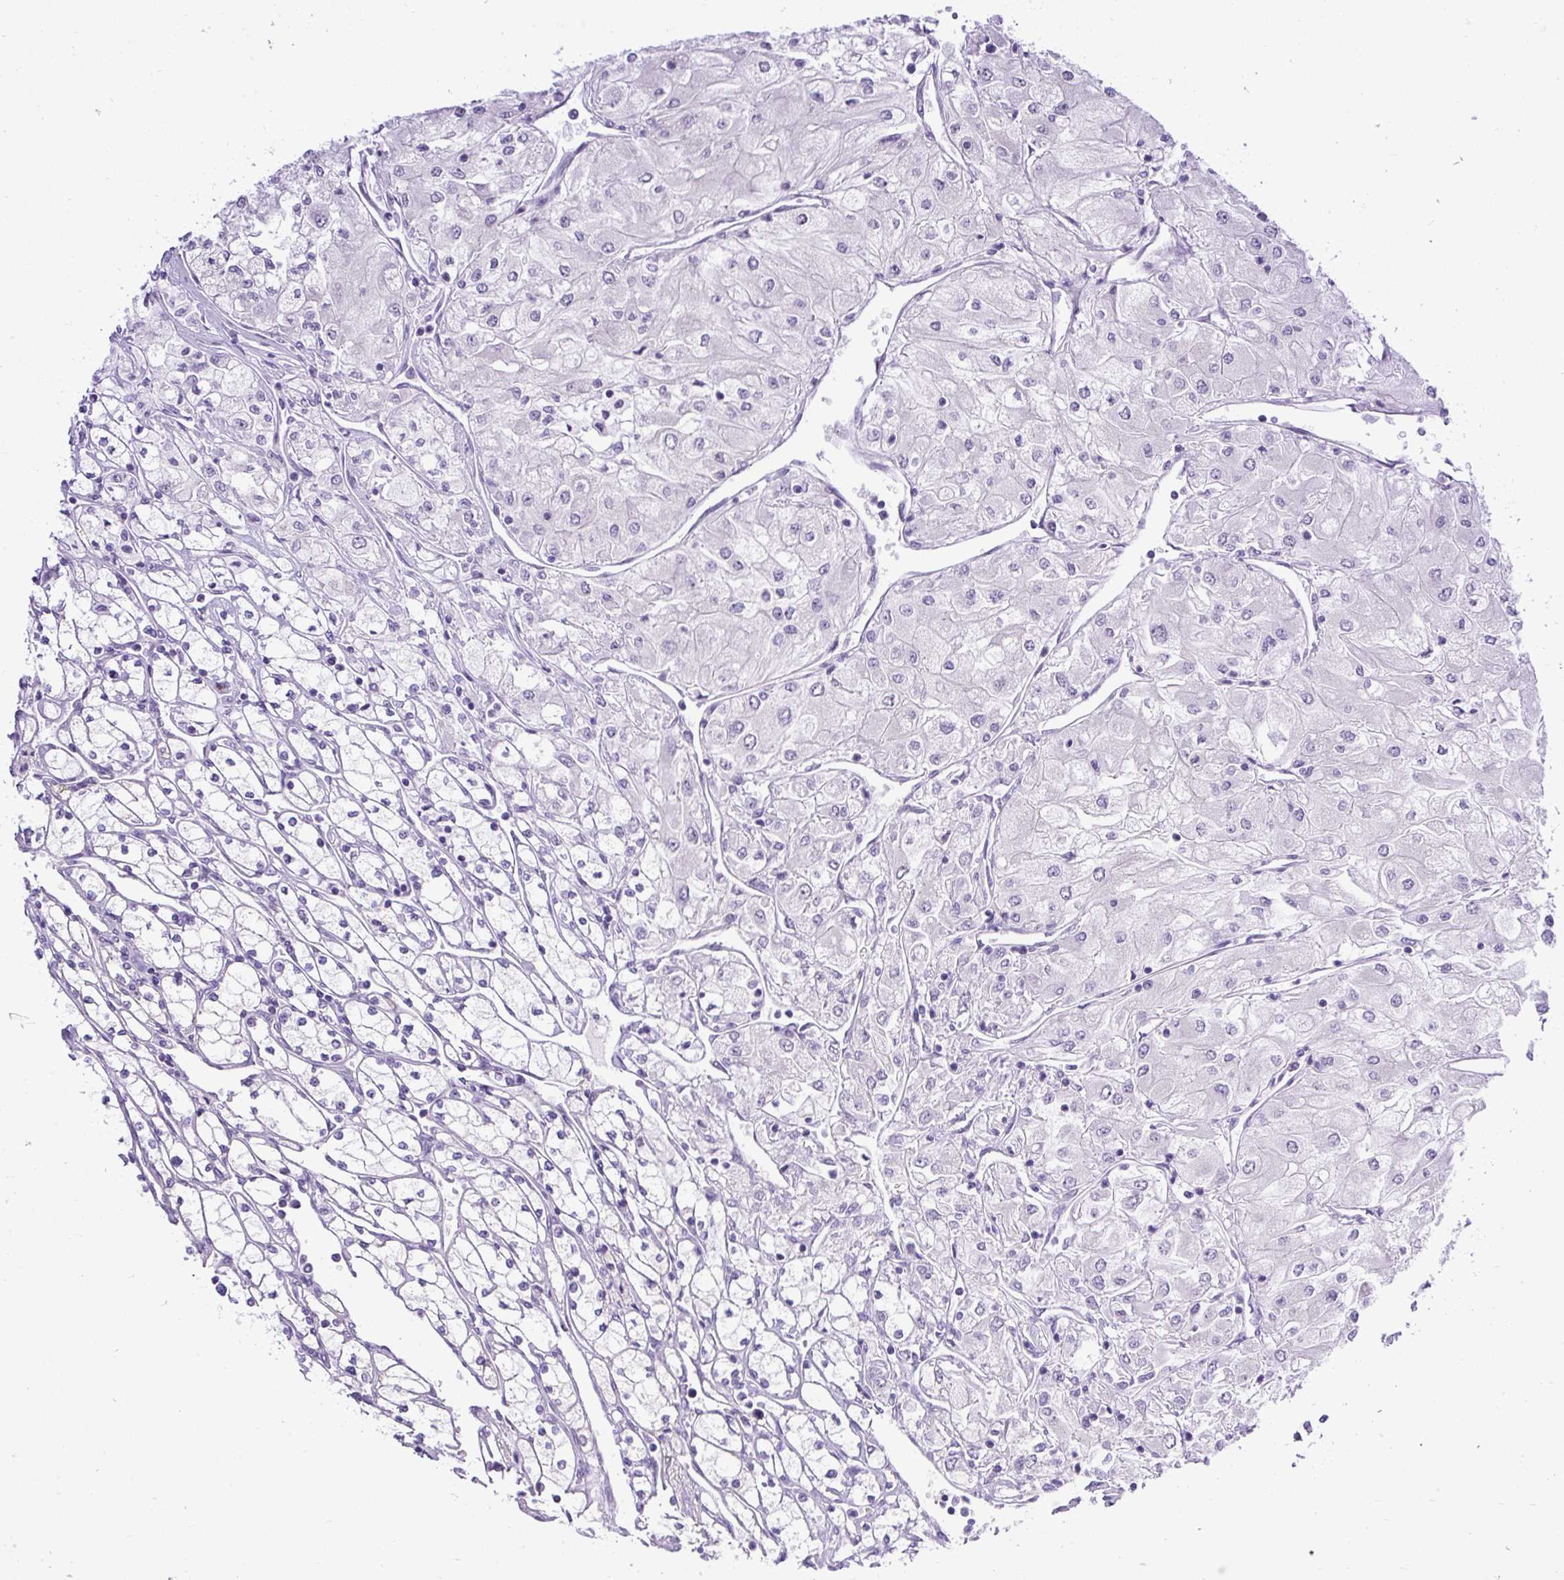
{"staining": {"intensity": "negative", "quantity": "none", "location": "none"}, "tissue": "renal cancer", "cell_type": "Tumor cells", "image_type": "cancer", "snomed": [{"axis": "morphology", "description": "Adenocarcinoma, NOS"}, {"axis": "topography", "description": "Kidney"}], "caption": "IHC of human adenocarcinoma (renal) demonstrates no positivity in tumor cells.", "gene": "WNT10B", "patient": {"sex": "male", "age": 80}}